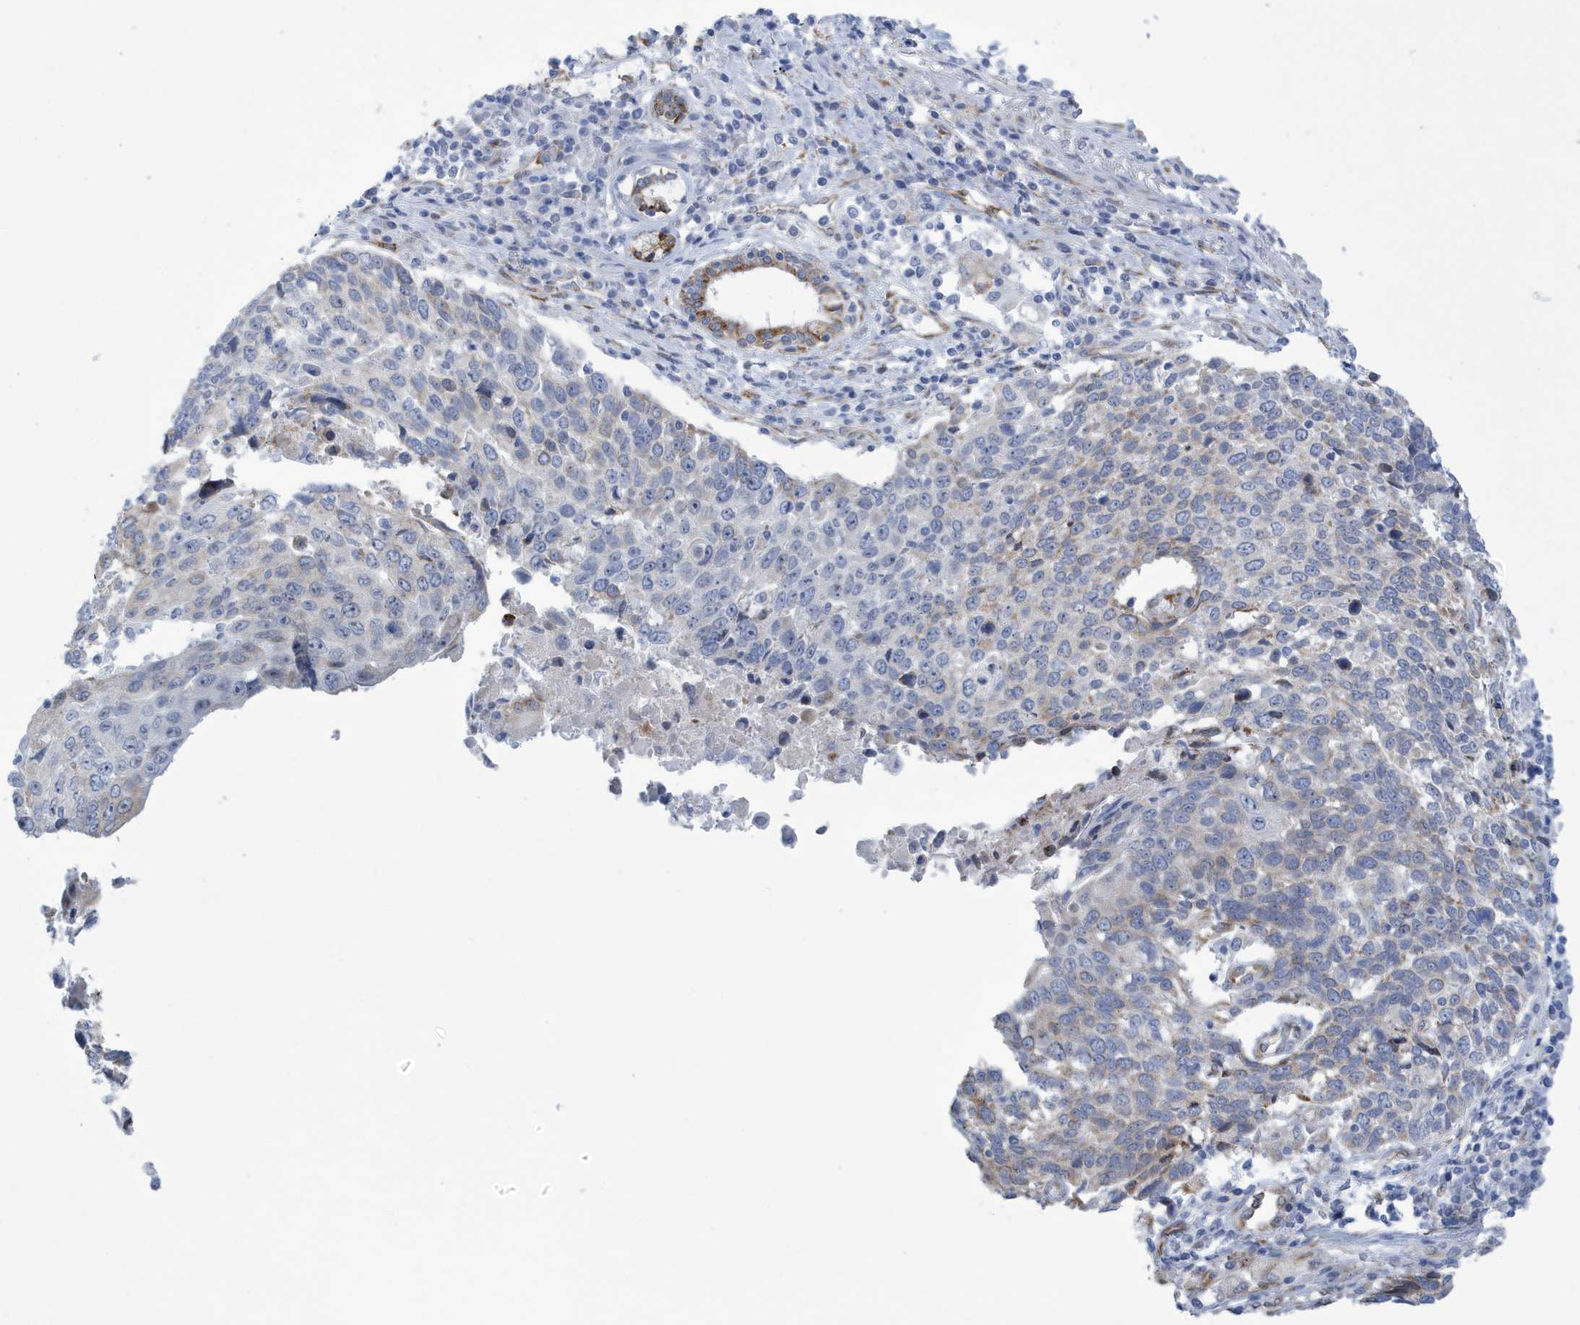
{"staining": {"intensity": "negative", "quantity": "none", "location": "none"}, "tissue": "lung cancer", "cell_type": "Tumor cells", "image_type": "cancer", "snomed": [{"axis": "morphology", "description": "Squamous cell carcinoma, NOS"}, {"axis": "topography", "description": "Lung"}], "caption": "The micrograph exhibits no significant expression in tumor cells of lung squamous cell carcinoma.", "gene": "SEMA3F", "patient": {"sex": "male", "age": 66}}